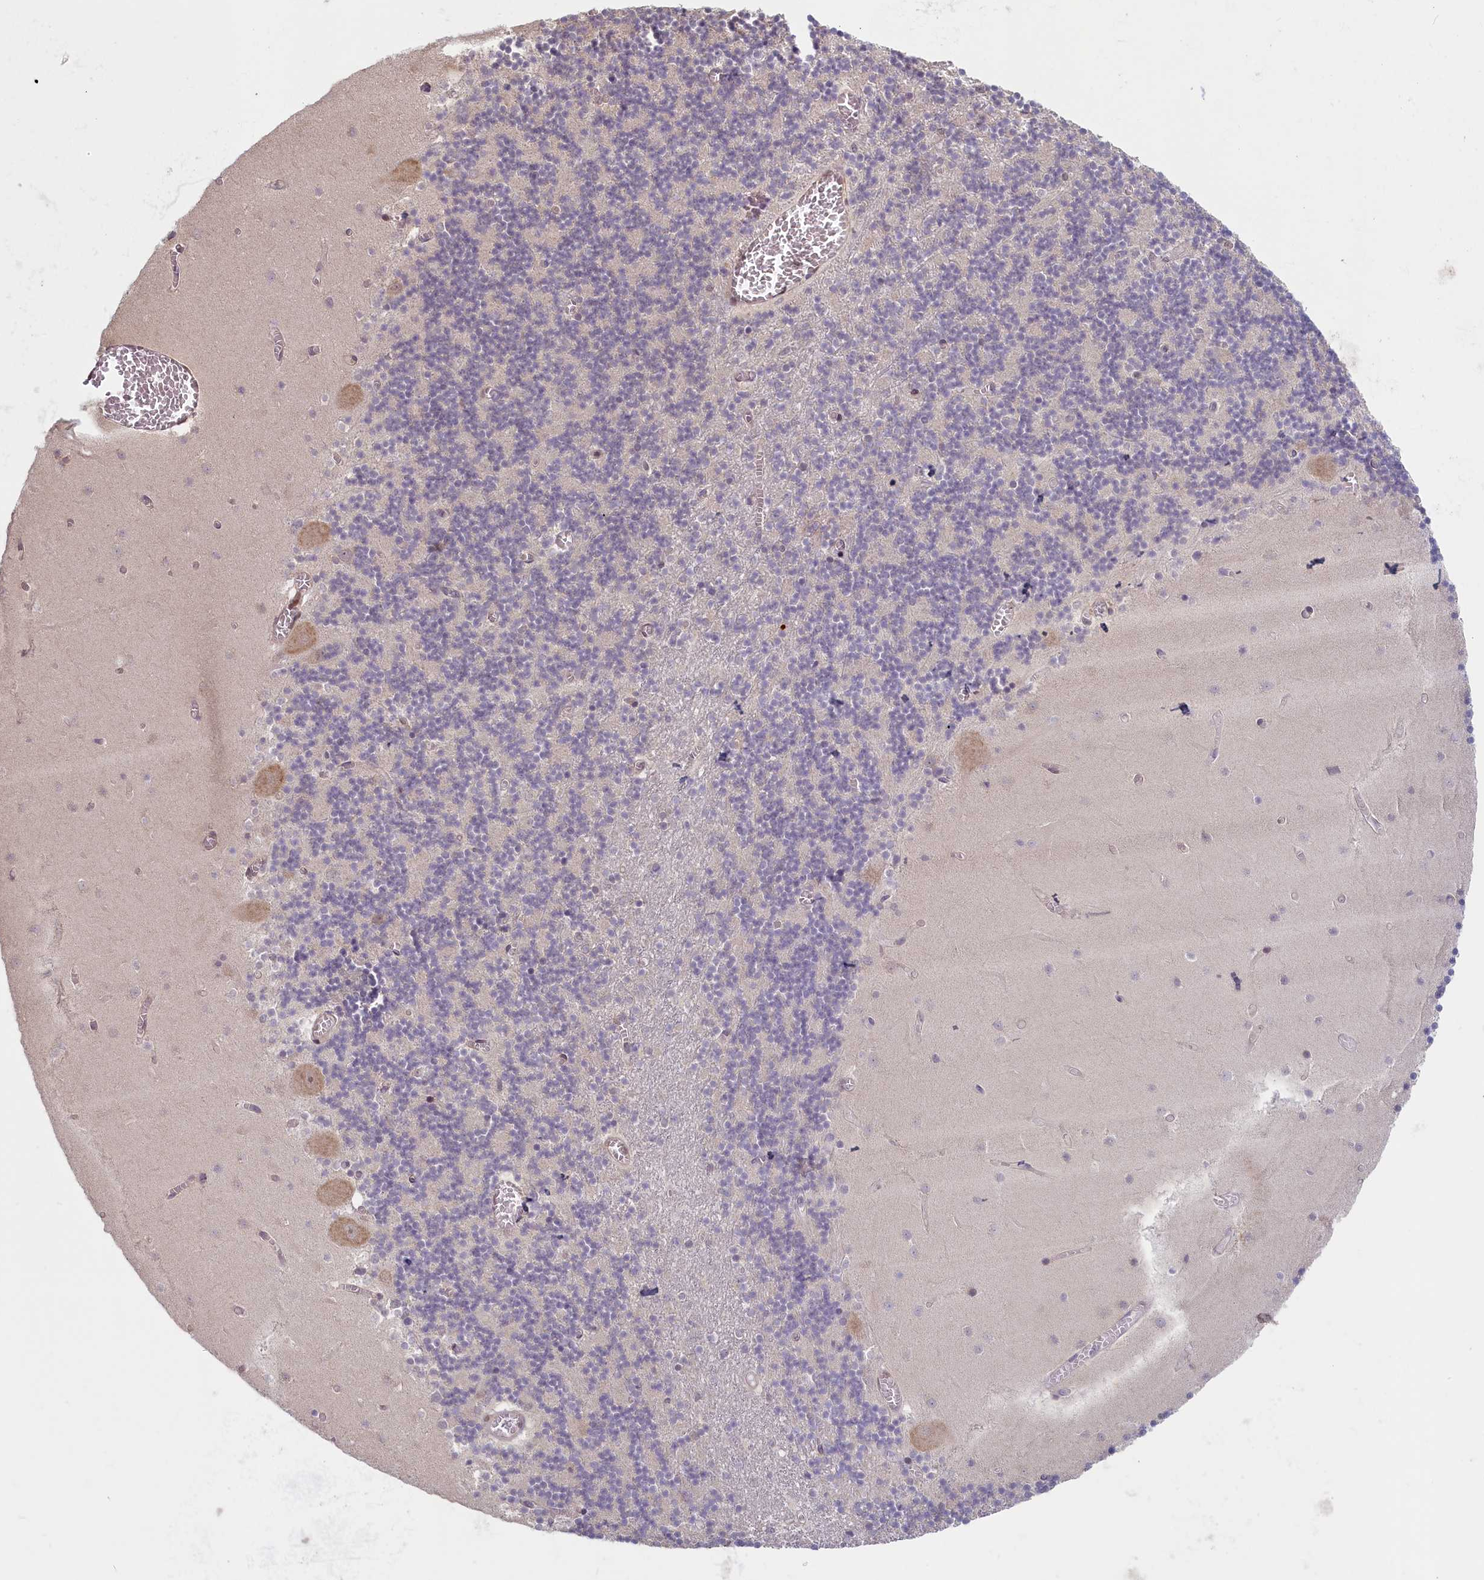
{"staining": {"intensity": "negative", "quantity": "none", "location": "none"}, "tissue": "cerebellum", "cell_type": "Cells in granular layer", "image_type": "normal", "snomed": [{"axis": "morphology", "description": "Normal tissue, NOS"}, {"axis": "topography", "description": "Cerebellum"}], "caption": "Immunohistochemistry of unremarkable cerebellum shows no positivity in cells in granular layer. The staining is performed using DAB (3,3'-diaminobenzidine) brown chromogen with nuclei counter-stained in using hematoxylin.", "gene": "C19orf44", "patient": {"sex": "female", "age": 28}}